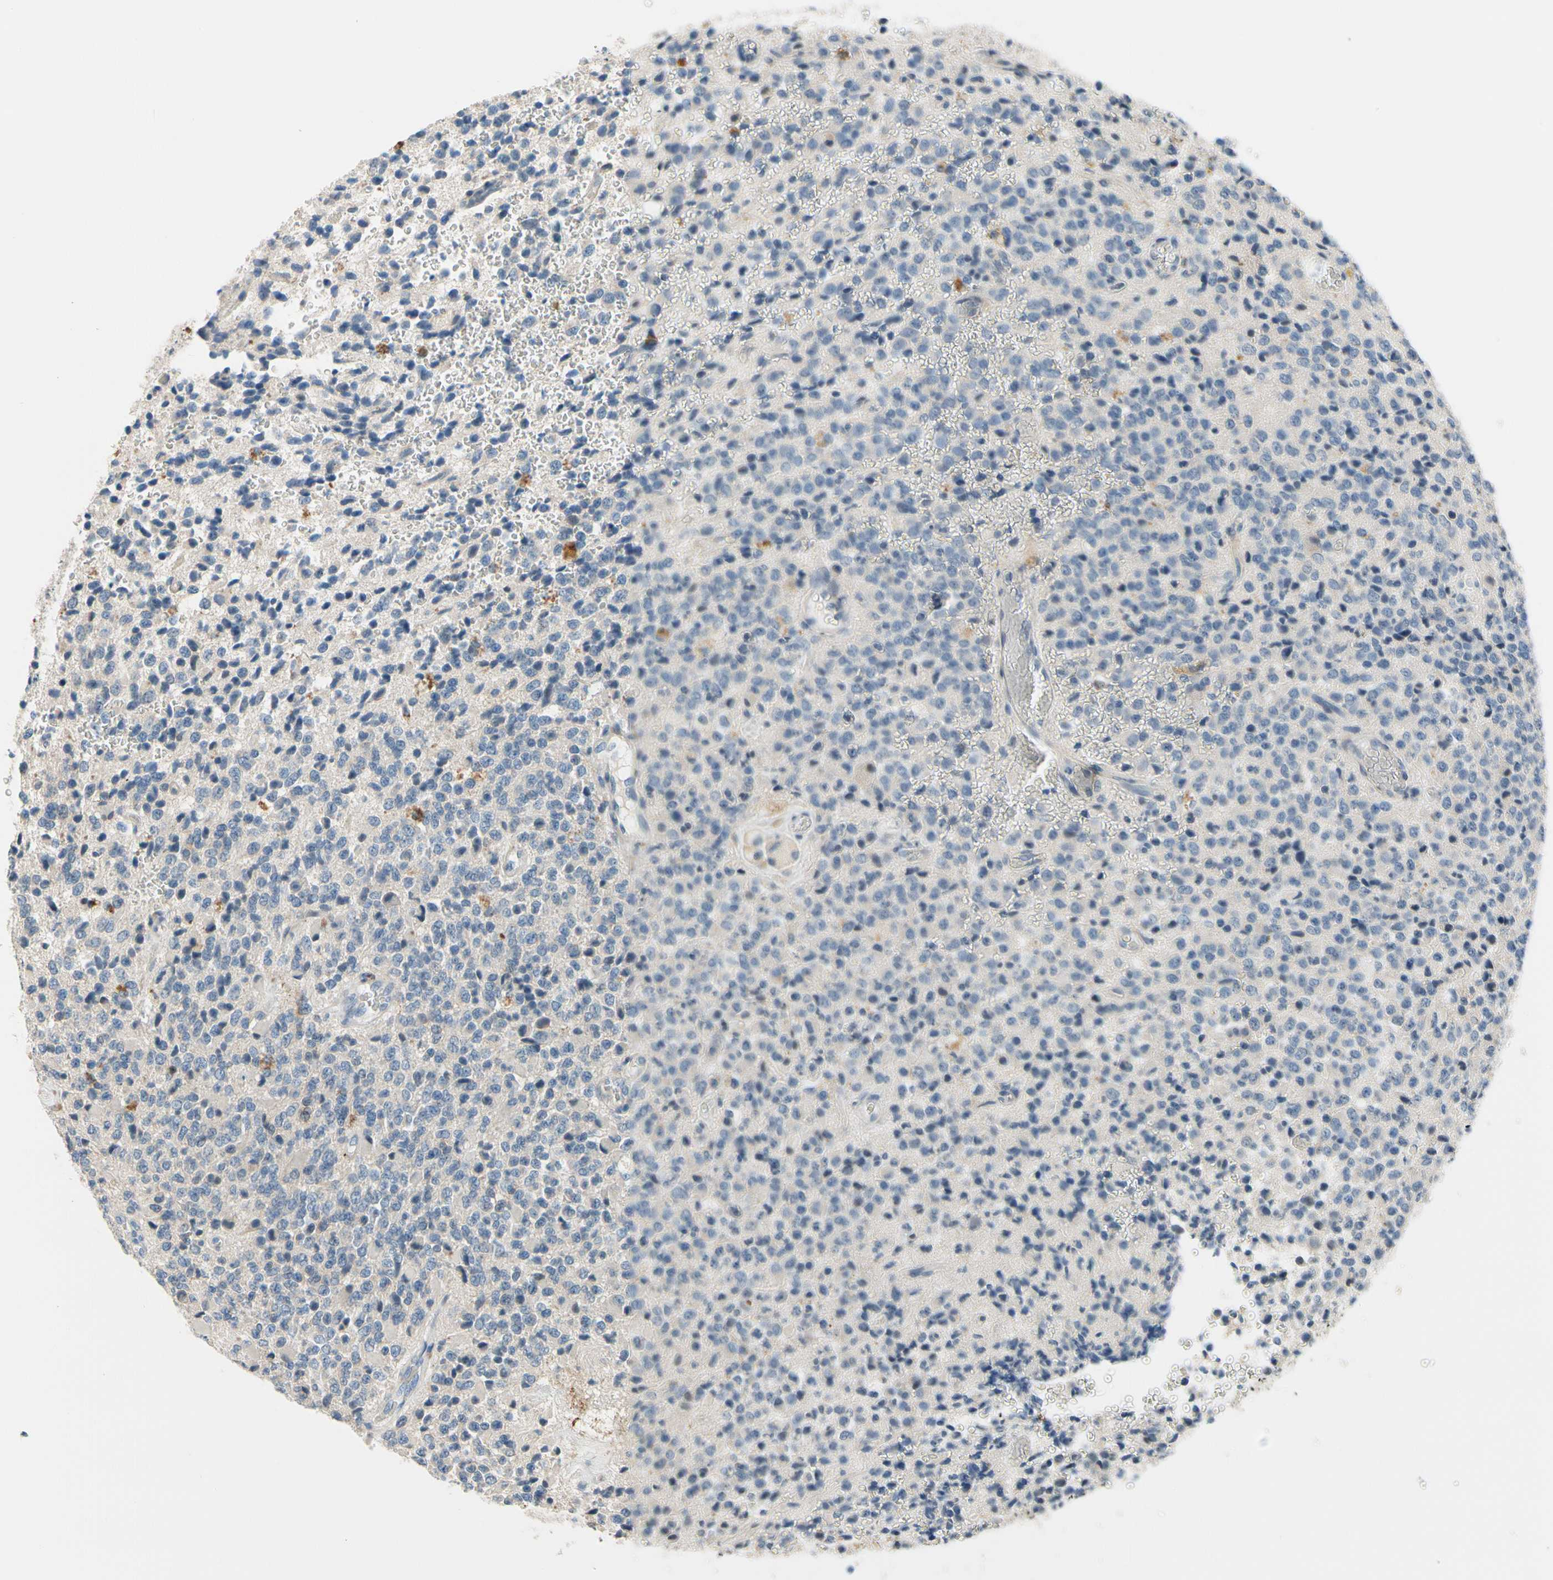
{"staining": {"intensity": "negative", "quantity": "none", "location": "none"}, "tissue": "glioma", "cell_type": "Tumor cells", "image_type": "cancer", "snomed": [{"axis": "morphology", "description": "Glioma, malignant, High grade"}, {"axis": "topography", "description": "pancreas cauda"}], "caption": "The micrograph exhibits no staining of tumor cells in glioma.", "gene": "SLC27A6", "patient": {"sex": "male", "age": 60}}